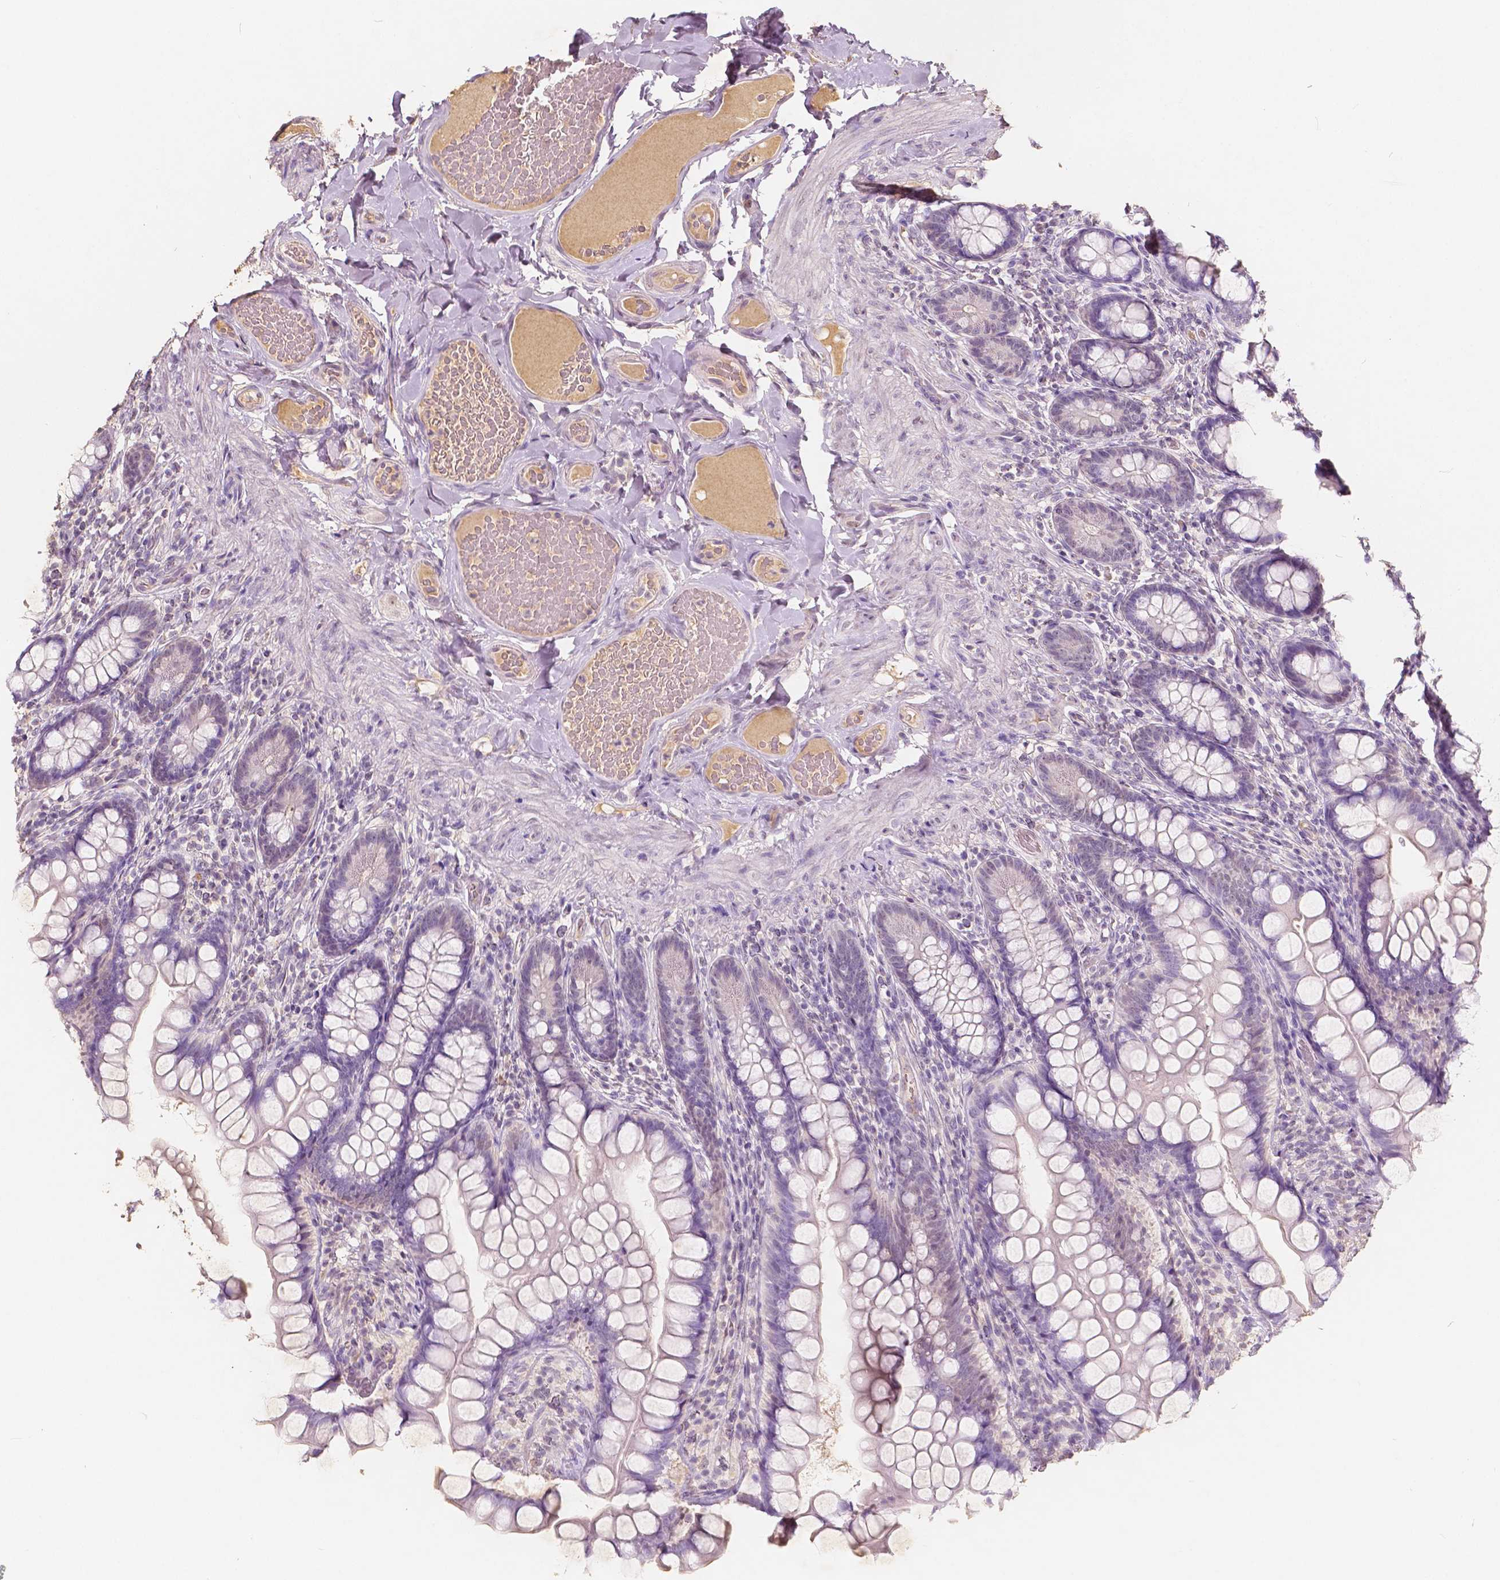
{"staining": {"intensity": "negative", "quantity": "none", "location": "none"}, "tissue": "small intestine", "cell_type": "Glandular cells", "image_type": "normal", "snomed": [{"axis": "morphology", "description": "Normal tissue, NOS"}, {"axis": "topography", "description": "Small intestine"}], "caption": "Glandular cells show no significant protein expression in benign small intestine. (Brightfield microscopy of DAB immunohistochemistry (IHC) at high magnification).", "gene": "SOX15", "patient": {"sex": "male", "age": 70}}